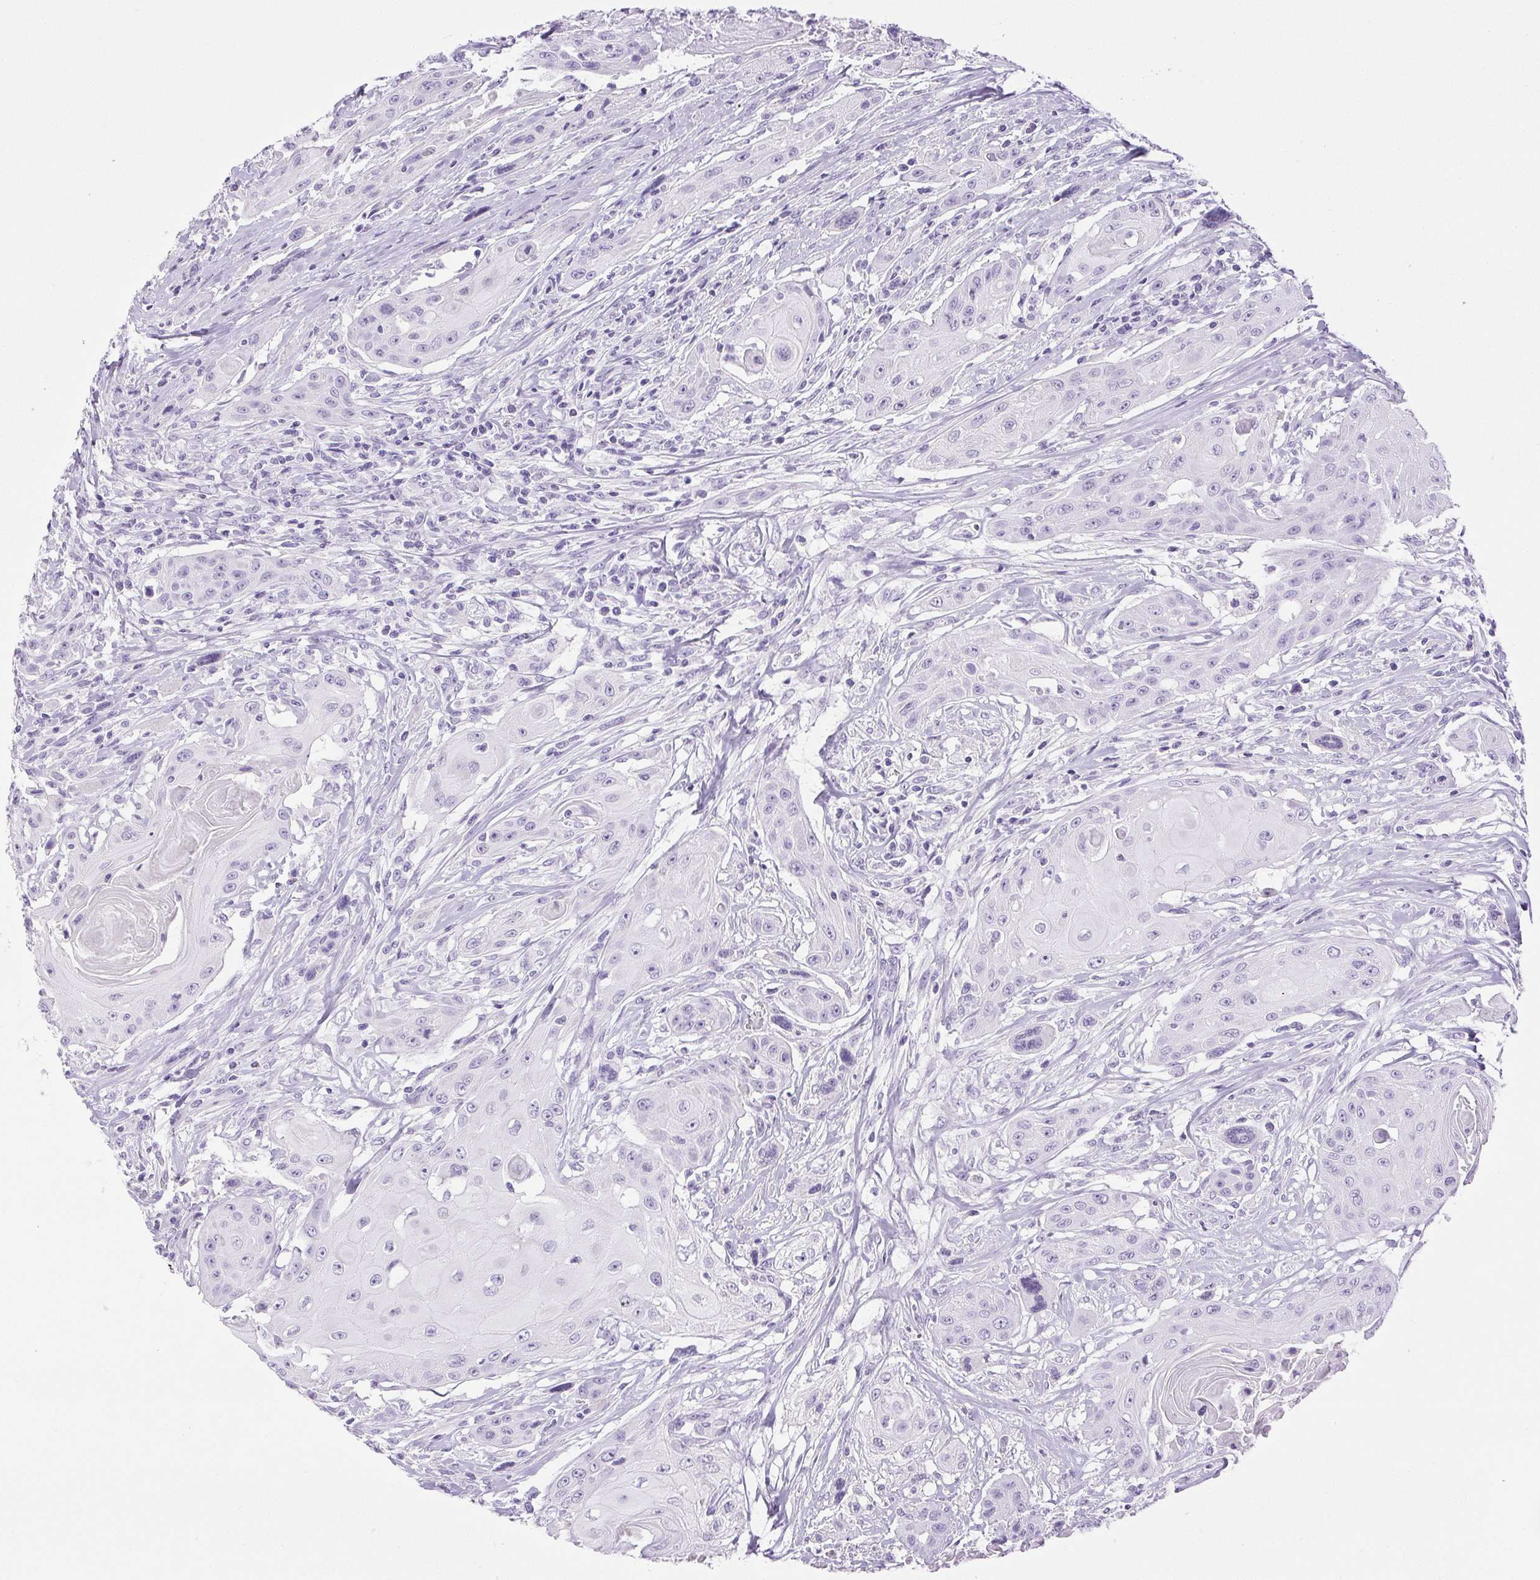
{"staining": {"intensity": "negative", "quantity": "none", "location": "none"}, "tissue": "head and neck cancer", "cell_type": "Tumor cells", "image_type": "cancer", "snomed": [{"axis": "morphology", "description": "Squamous cell carcinoma, NOS"}, {"axis": "topography", "description": "Oral tissue"}, {"axis": "topography", "description": "Head-Neck"}, {"axis": "topography", "description": "Neck, NOS"}], "caption": "IHC of head and neck squamous cell carcinoma shows no staining in tumor cells. (Brightfield microscopy of DAB IHC at high magnification).", "gene": "HLA-G", "patient": {"sex": "female", "age": 55}}